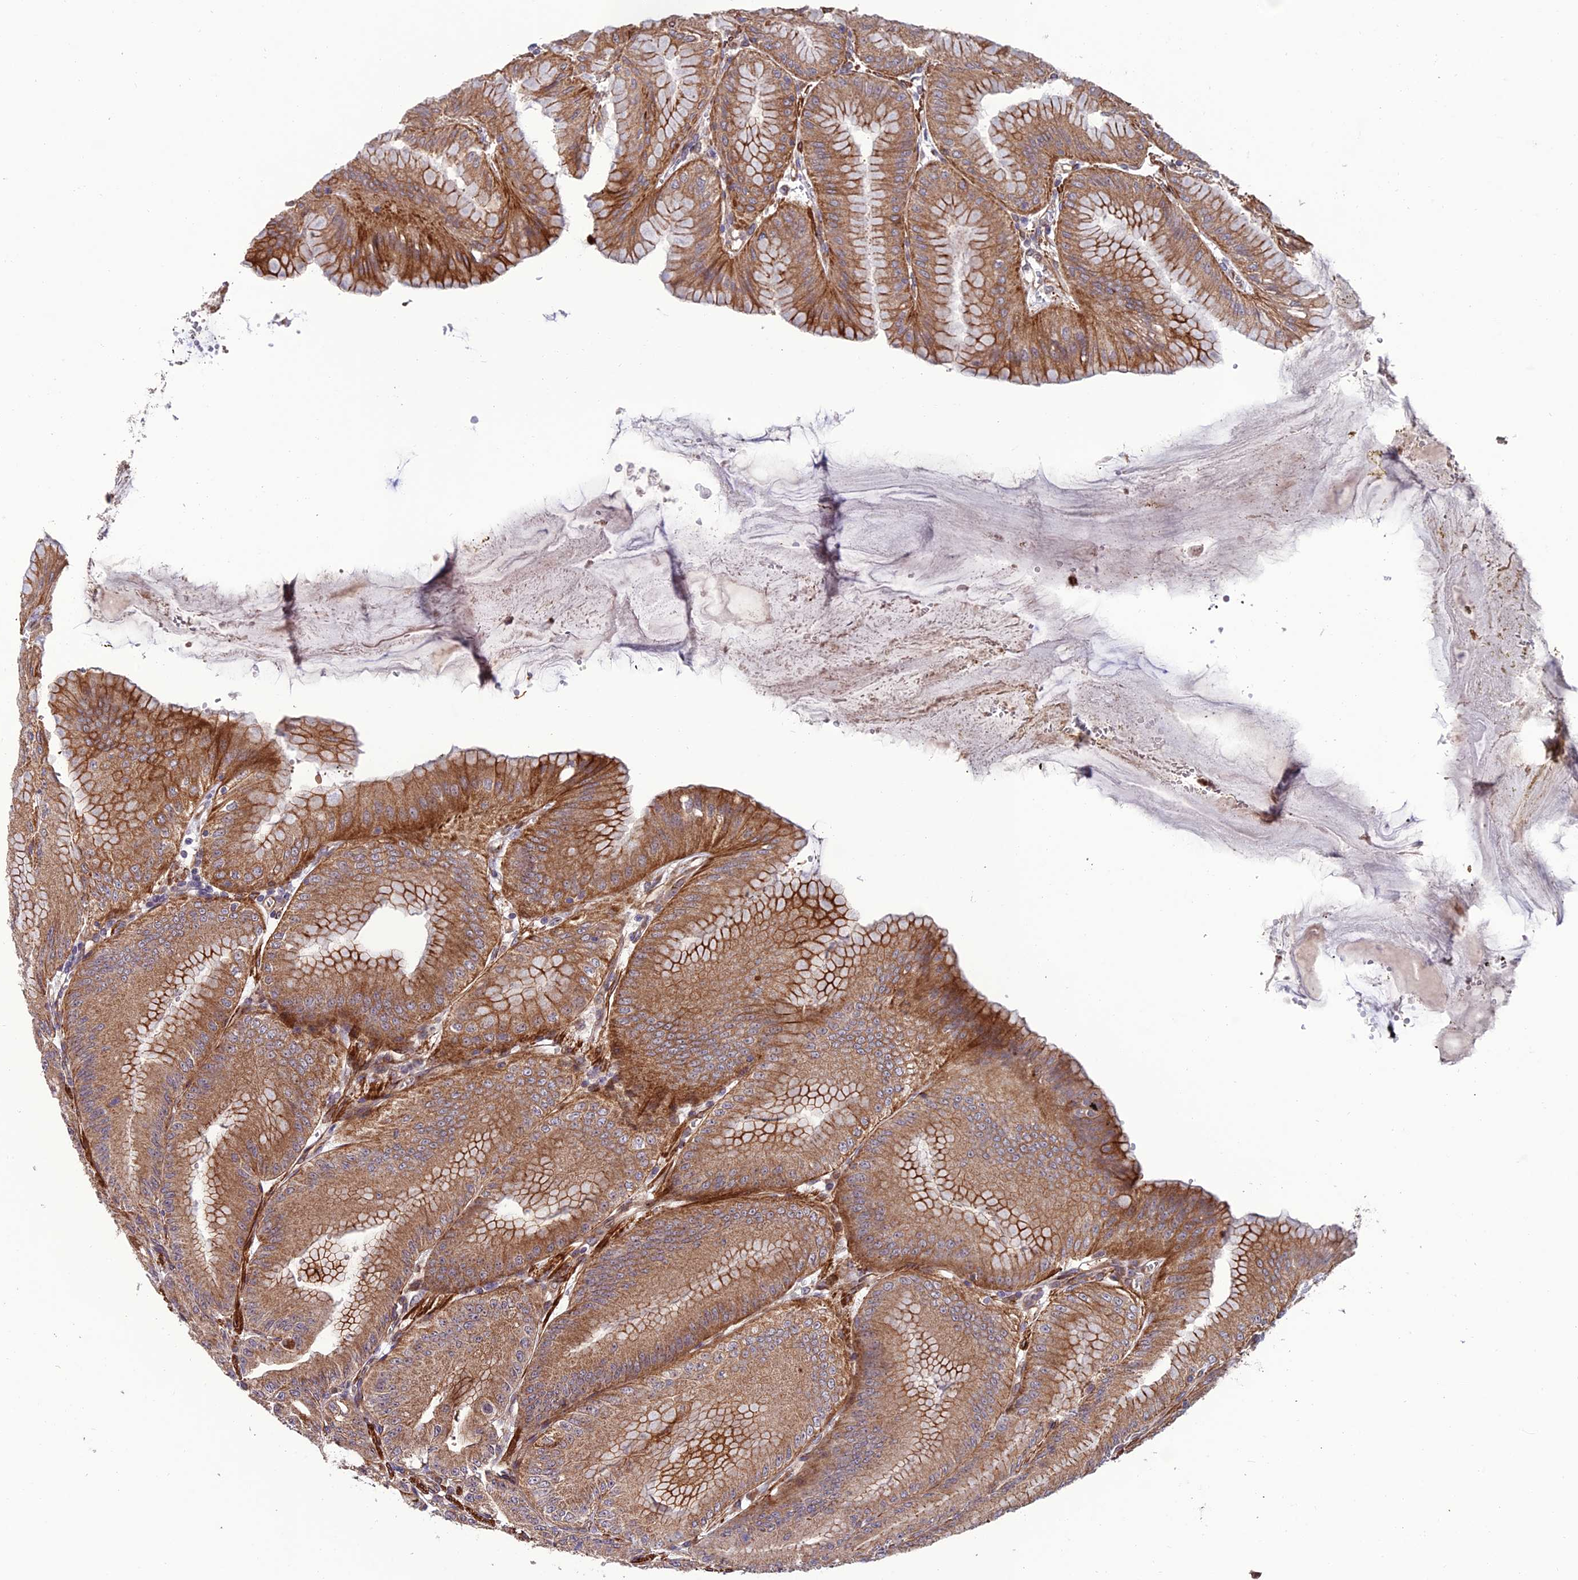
{"staining": {"intensity": "strong", "quantity": ">75%", "location": "cytoplasmic/membranous"}, "tissue": "stomach", "cell_type": "Glandular cells", "image_type": "normal", "snomed": [{"axis": "morphology", "description": "Normal tissue, NOS"}, {"axis": "topography", "description": "Stomach, lower"}], "caption": "This is an image of IHC staining of normal stomach, which shows strong expression in the cytoplasmic/membranous of glandular cells.", "gene": "TNIP3", "patient": {"sex": "male", "age": 71}}